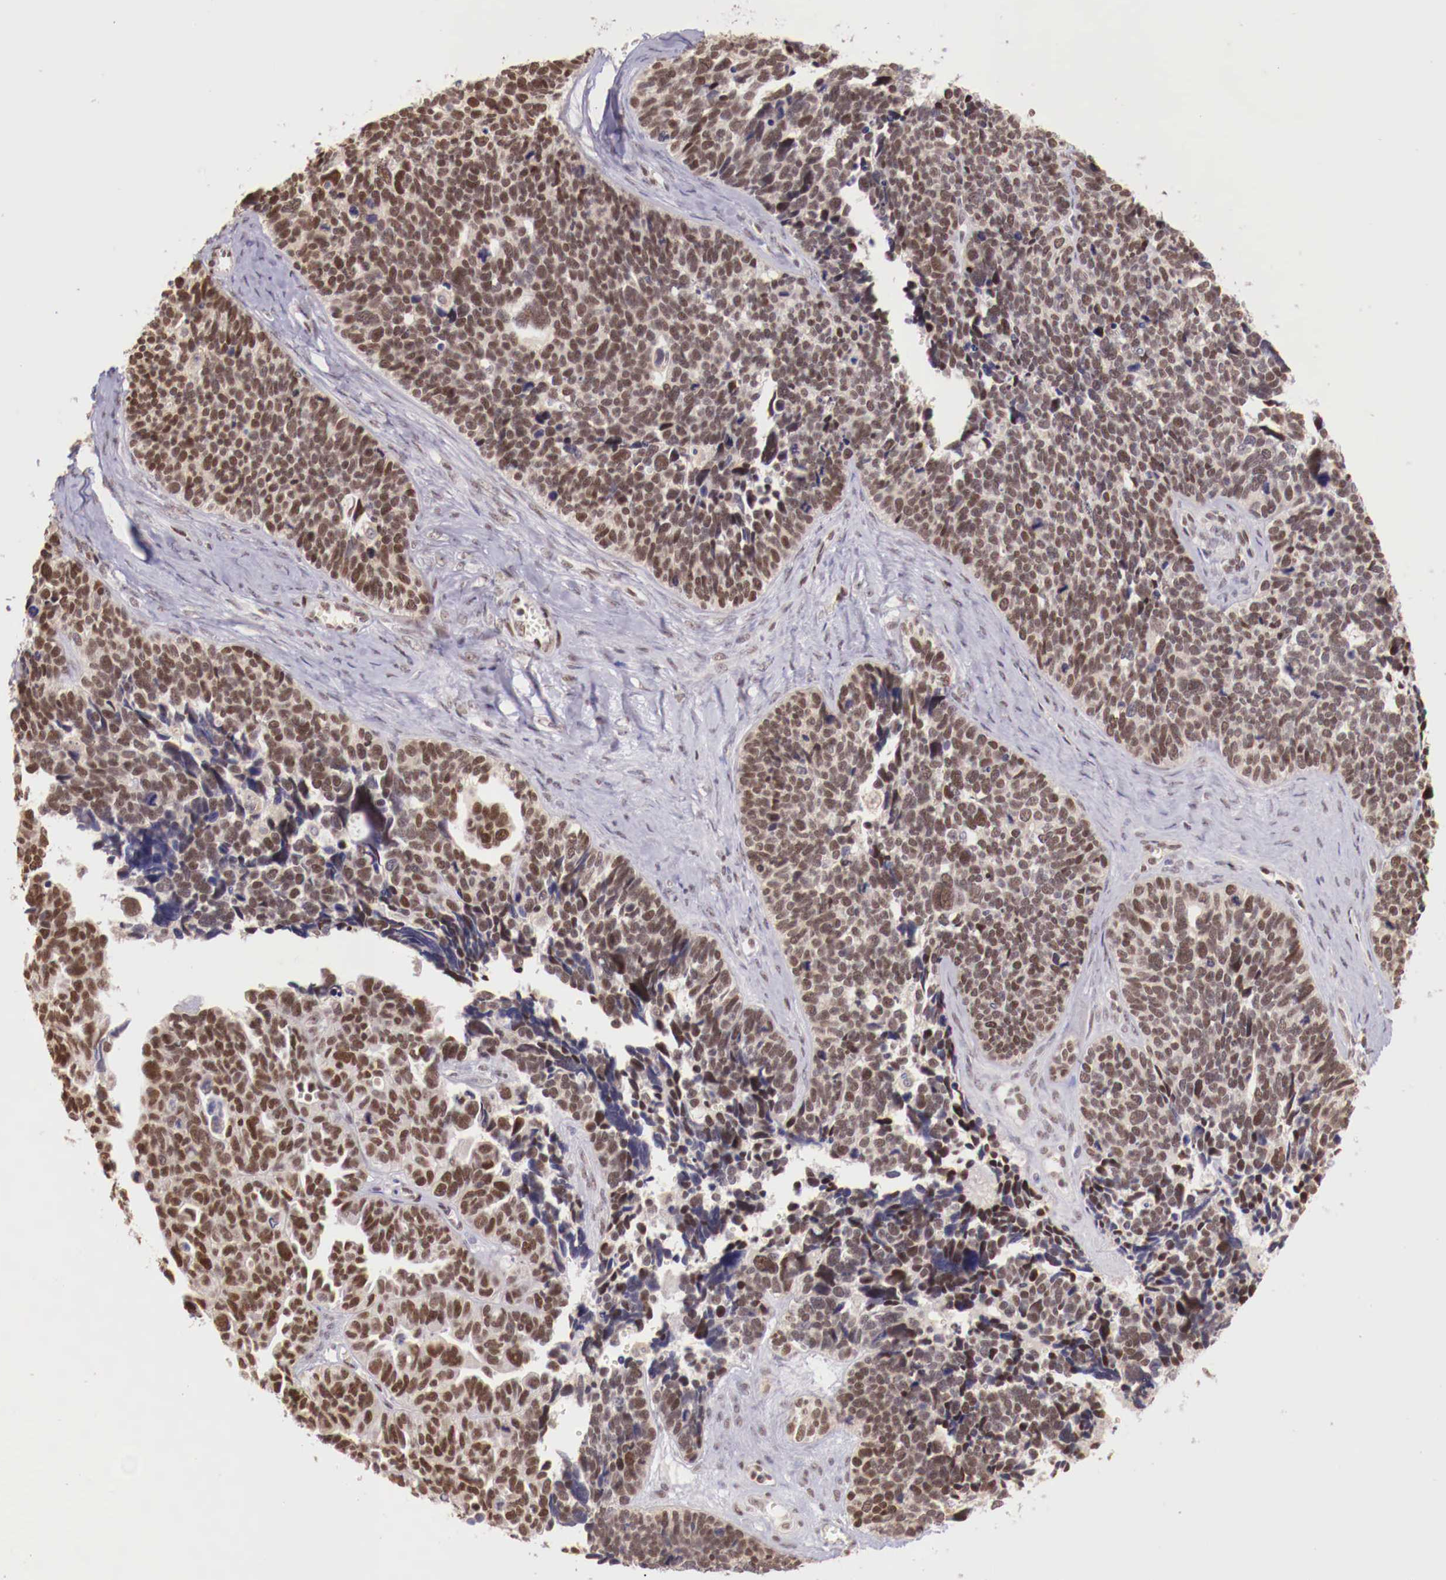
{"staining": {"intensity": "moderate", "quantity": ">75%", "location": "cytoplasmic/membranous"}, "tissue": "ovarian cancer", "cell_type": "Tumor cells", "image_type": "cancer", "snomed": [{"axis": "morphology", "description": "Cystadenocarcinoma, serous, NOS"}, {"axis": "topography", "description": "Ovary"}], "caption": "A brown stain shows moderate cytoplasmic/membranous expression of a protein in ovarian cancer tumor cells.", "gene": "SP1", "patient": {"sex": "female", "age": 77}}